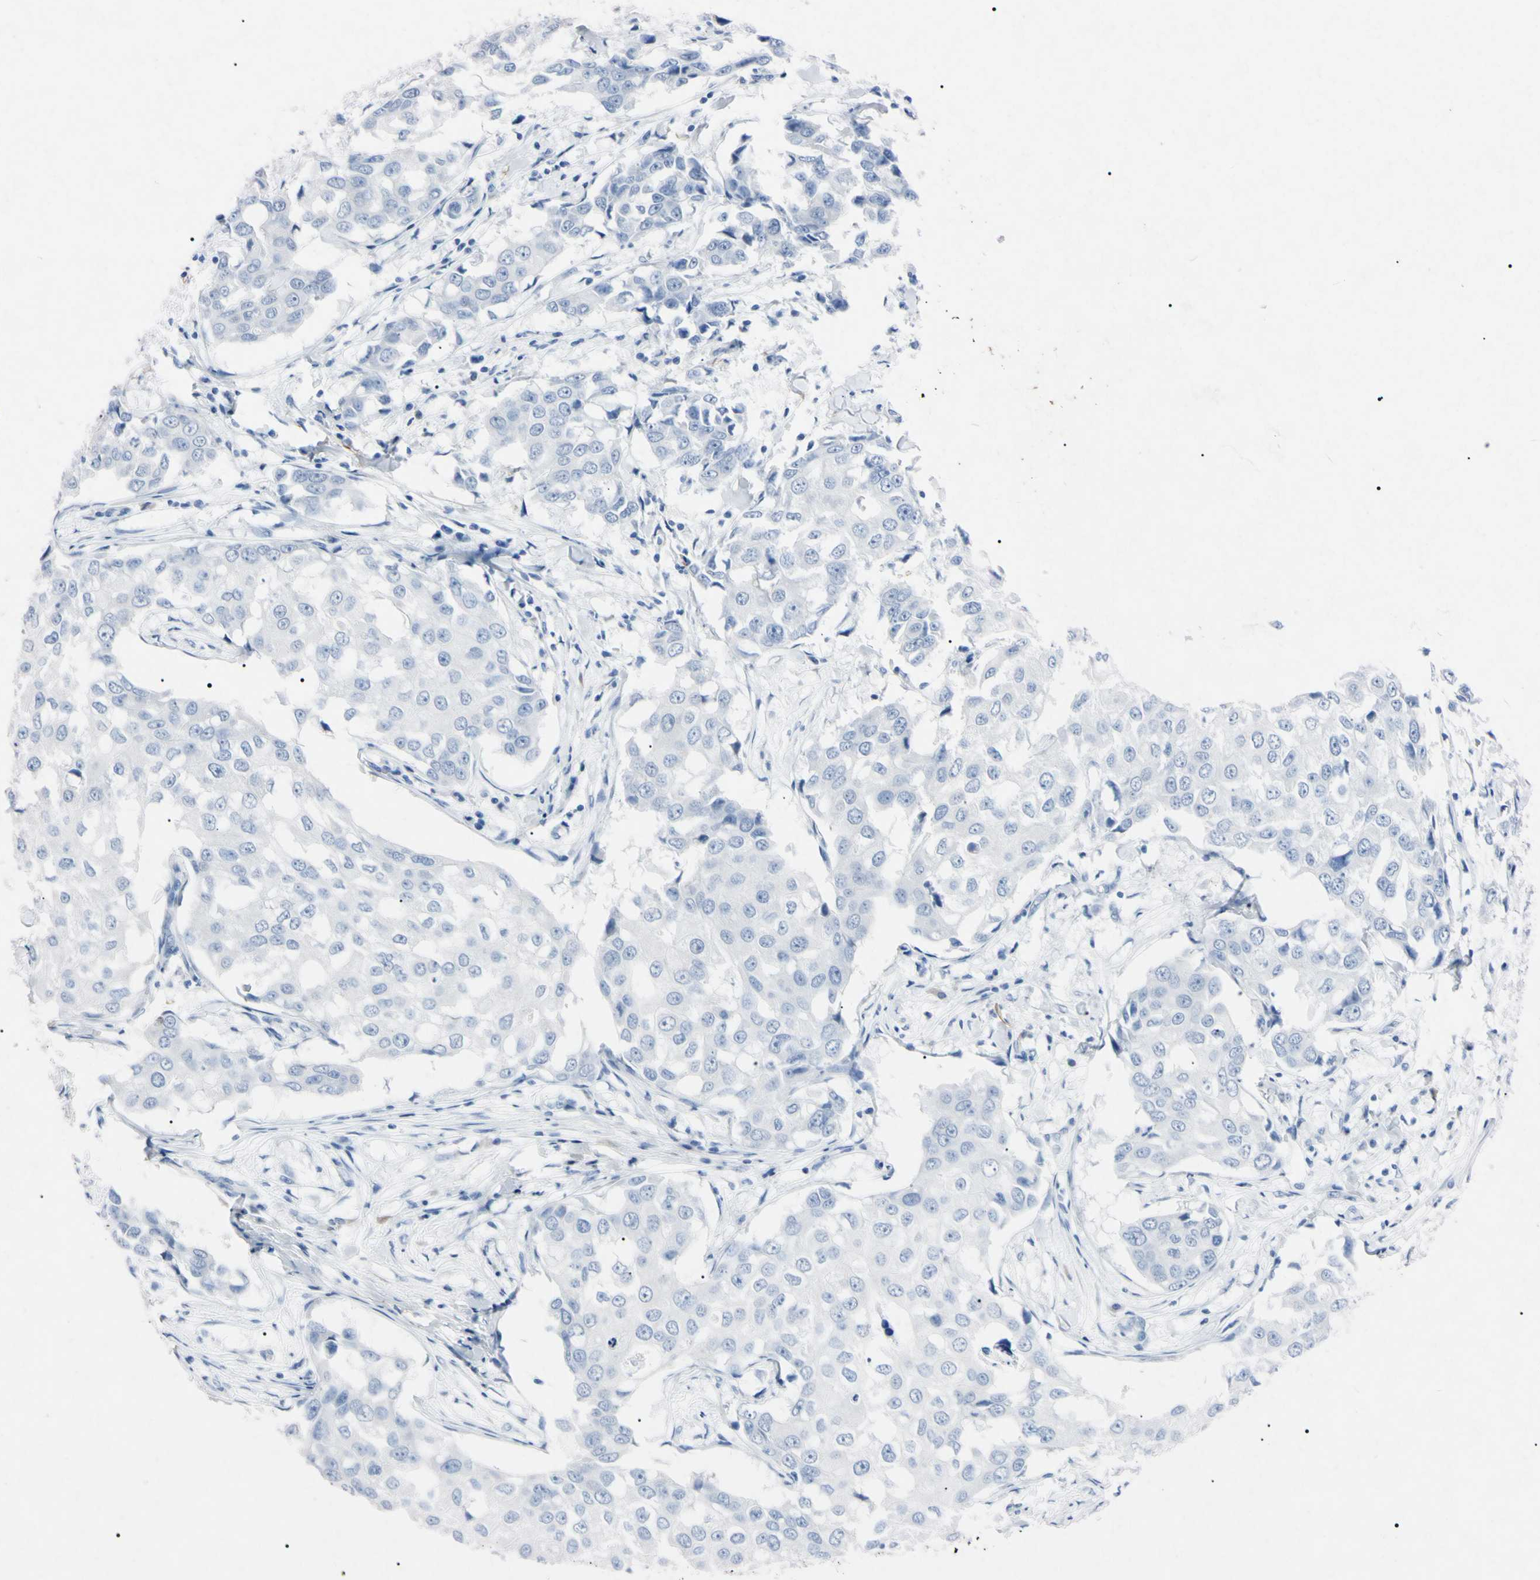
{"staining": {"intensity": "negative", "quantity": "none", "location": "none"}, "tissue": "breast cancer", "cell_type": "Tumor cells", "image_type": "cancer", "snomed": [{"axis": "morphology", "description": "Duct carcinoma"}, {"axis": "topography", "description": "Breast"}], "caption": "Tumor cells show no significant protein positivity in breast cancer (infiltrating ductal carcinoma).", "gene": "ELN", "patient": {"sex": "female", "age": 27}}